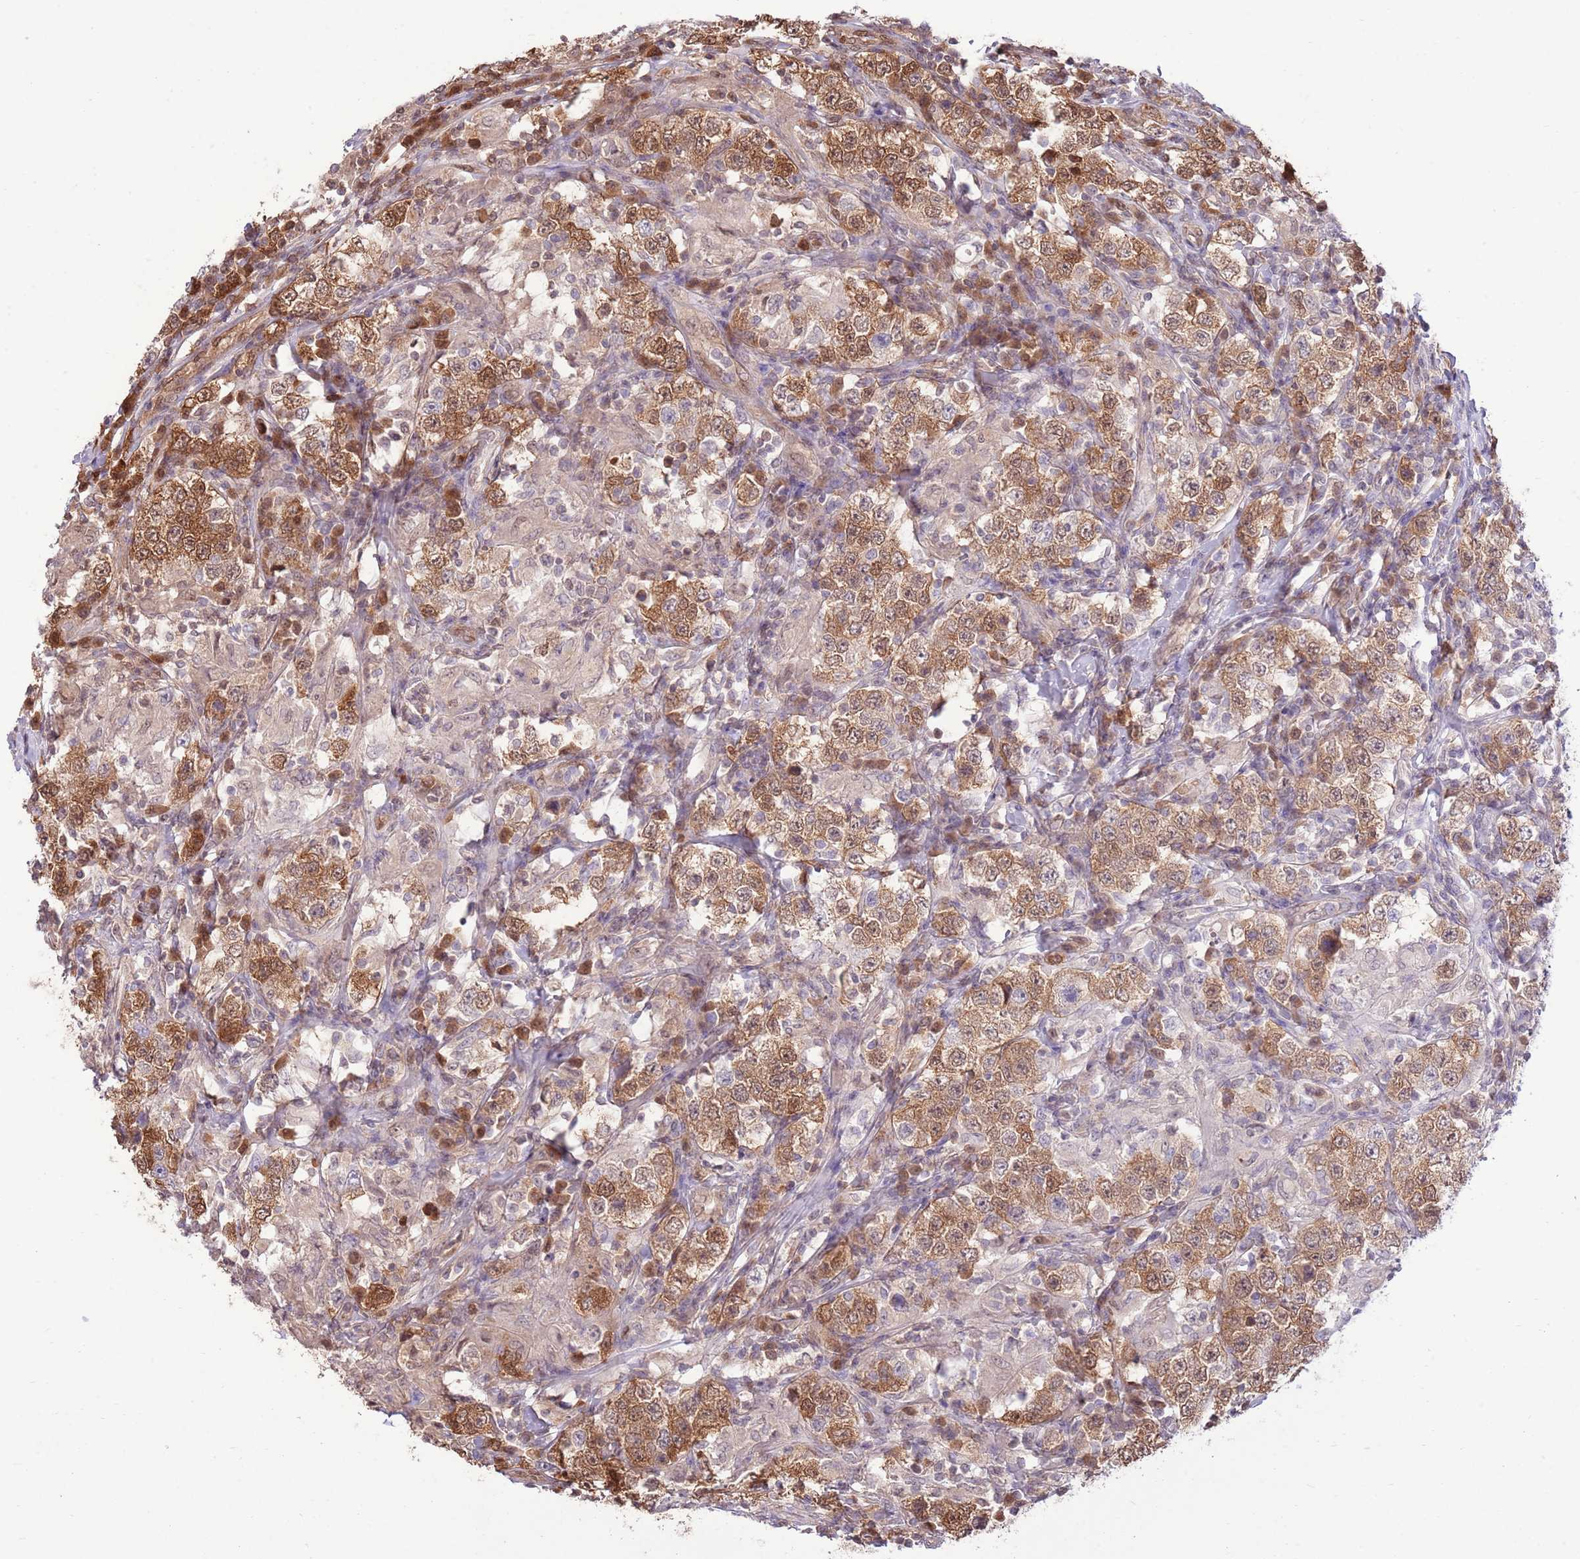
{"staining": {"intensity": "moderate", "quantity": ">75%", "location": "cytoplasmic/membranous,nuclear"}, "tissue": "testis cancer", "cell_type": "Tumor cells", "image_type": "cancer", "snomed": [{"axis": "morphology", "description": "Seminoma, NOS"}, {"axis": "morphology", "description": "Carcinoma, Embryonal, NOS"}, {"axis": "topography", "description": "Testis"}], "caption": "This micrograph displays testis seminoma stained with immunohistochemistry to label a protein in brown. The cytoplasmic/membranous and nuclear of tumor cells show moderate positivity for the protein. Nuclei are counter-stained blue.", "gene": "NSFL1C", "patient": {"sex": "male", "age": 41}}